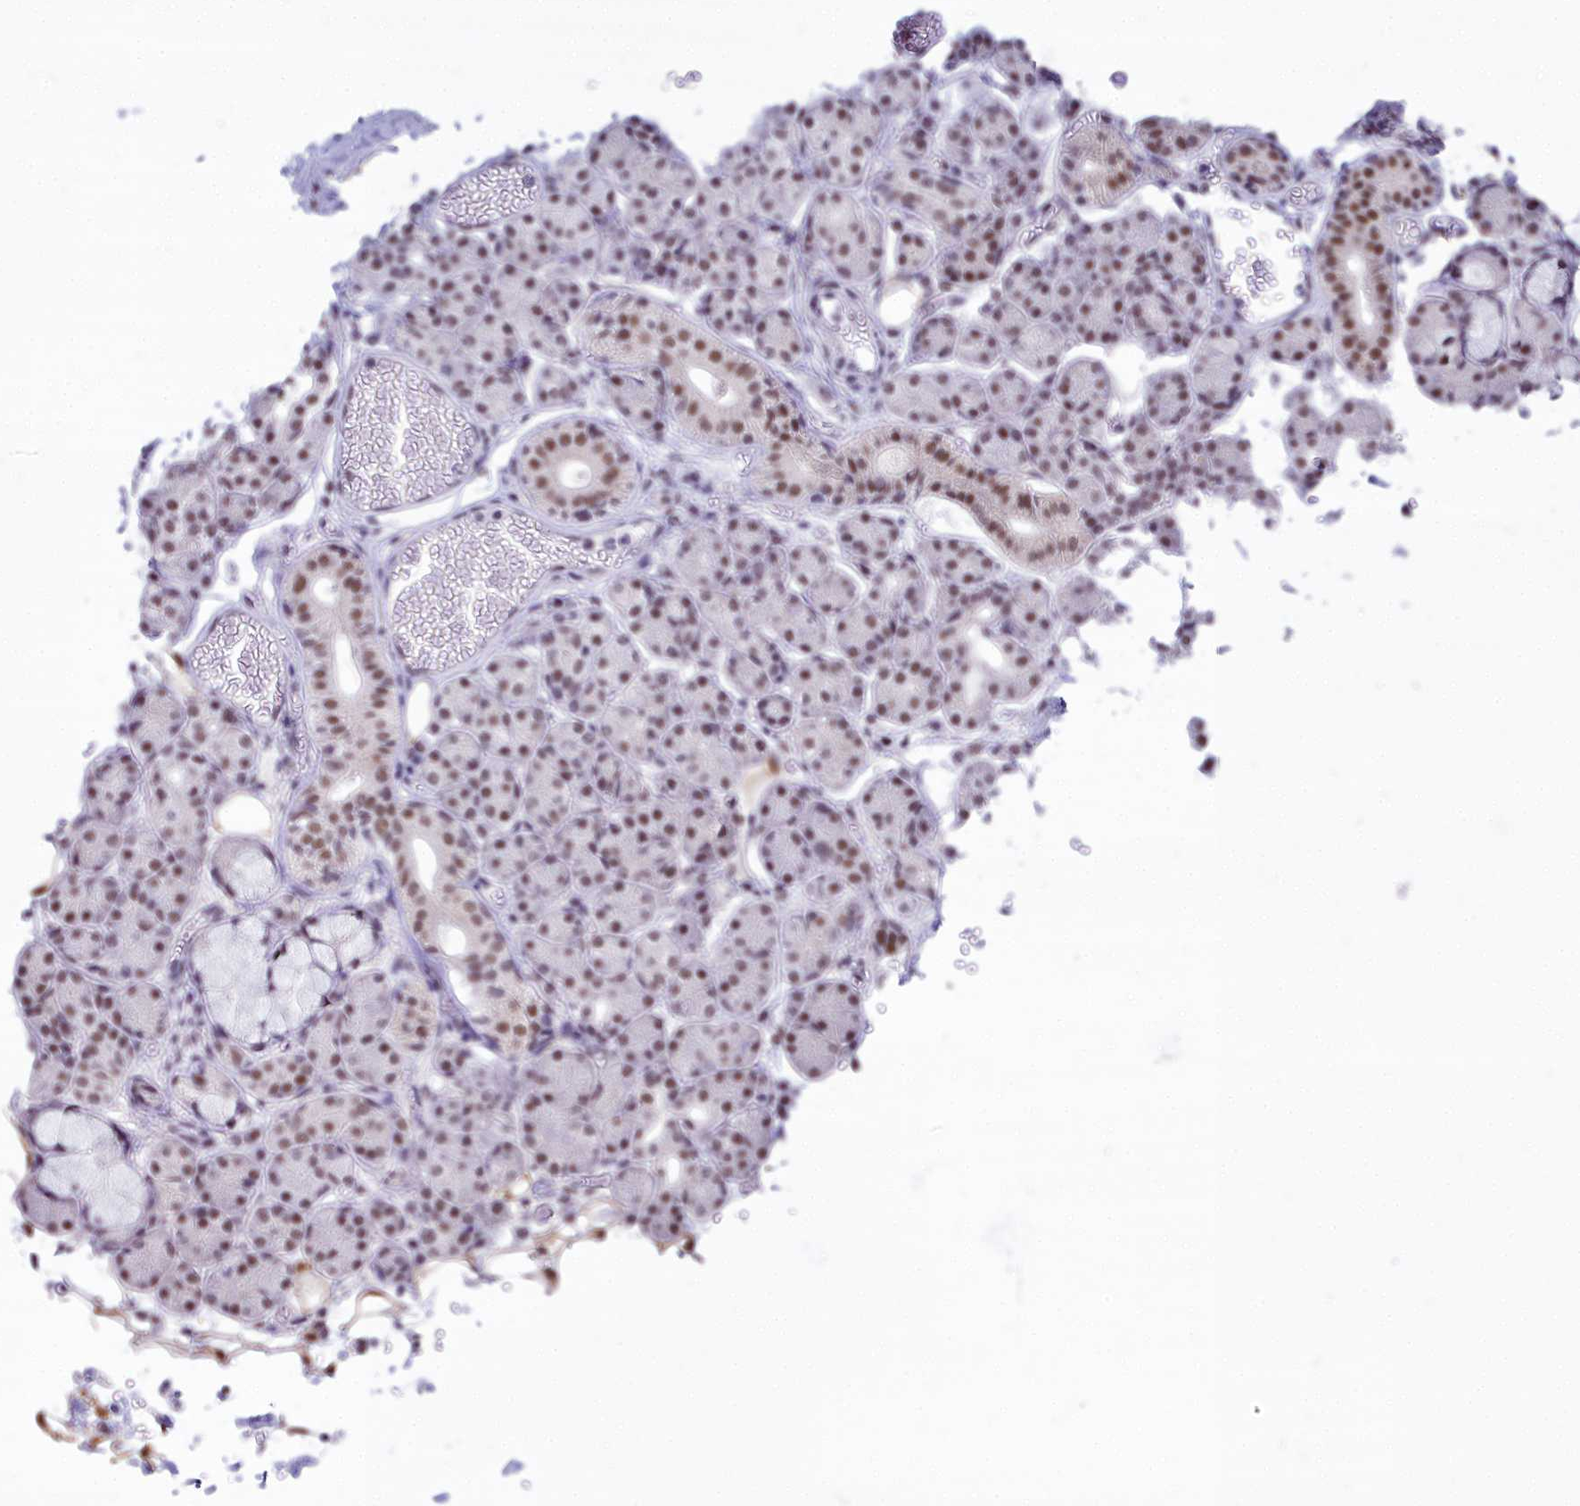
{"staining": {"intensity": "moderate", "quantity": ">75%", "location": "nuclear"}, "tissue": "salivary gland", "cell_type": "Glandular cells", "image_type": "normal", "snomed": [{"axis": "morphology", "description": "Normal tissue, NOS"}, {"axis": "topography", "description": "Salivary gland"}], "caption": "Normal salivary gland displays moderate nuclear expression in approximately >75% of glandular cells, visualized by immunohistochemistry. Using DAB (brown) and hematoxylin (blue) stains, captured at high magnification using brightfield microscopy.", "gene": "RBM12", "patient": {"sex": "male", "age": 63}}